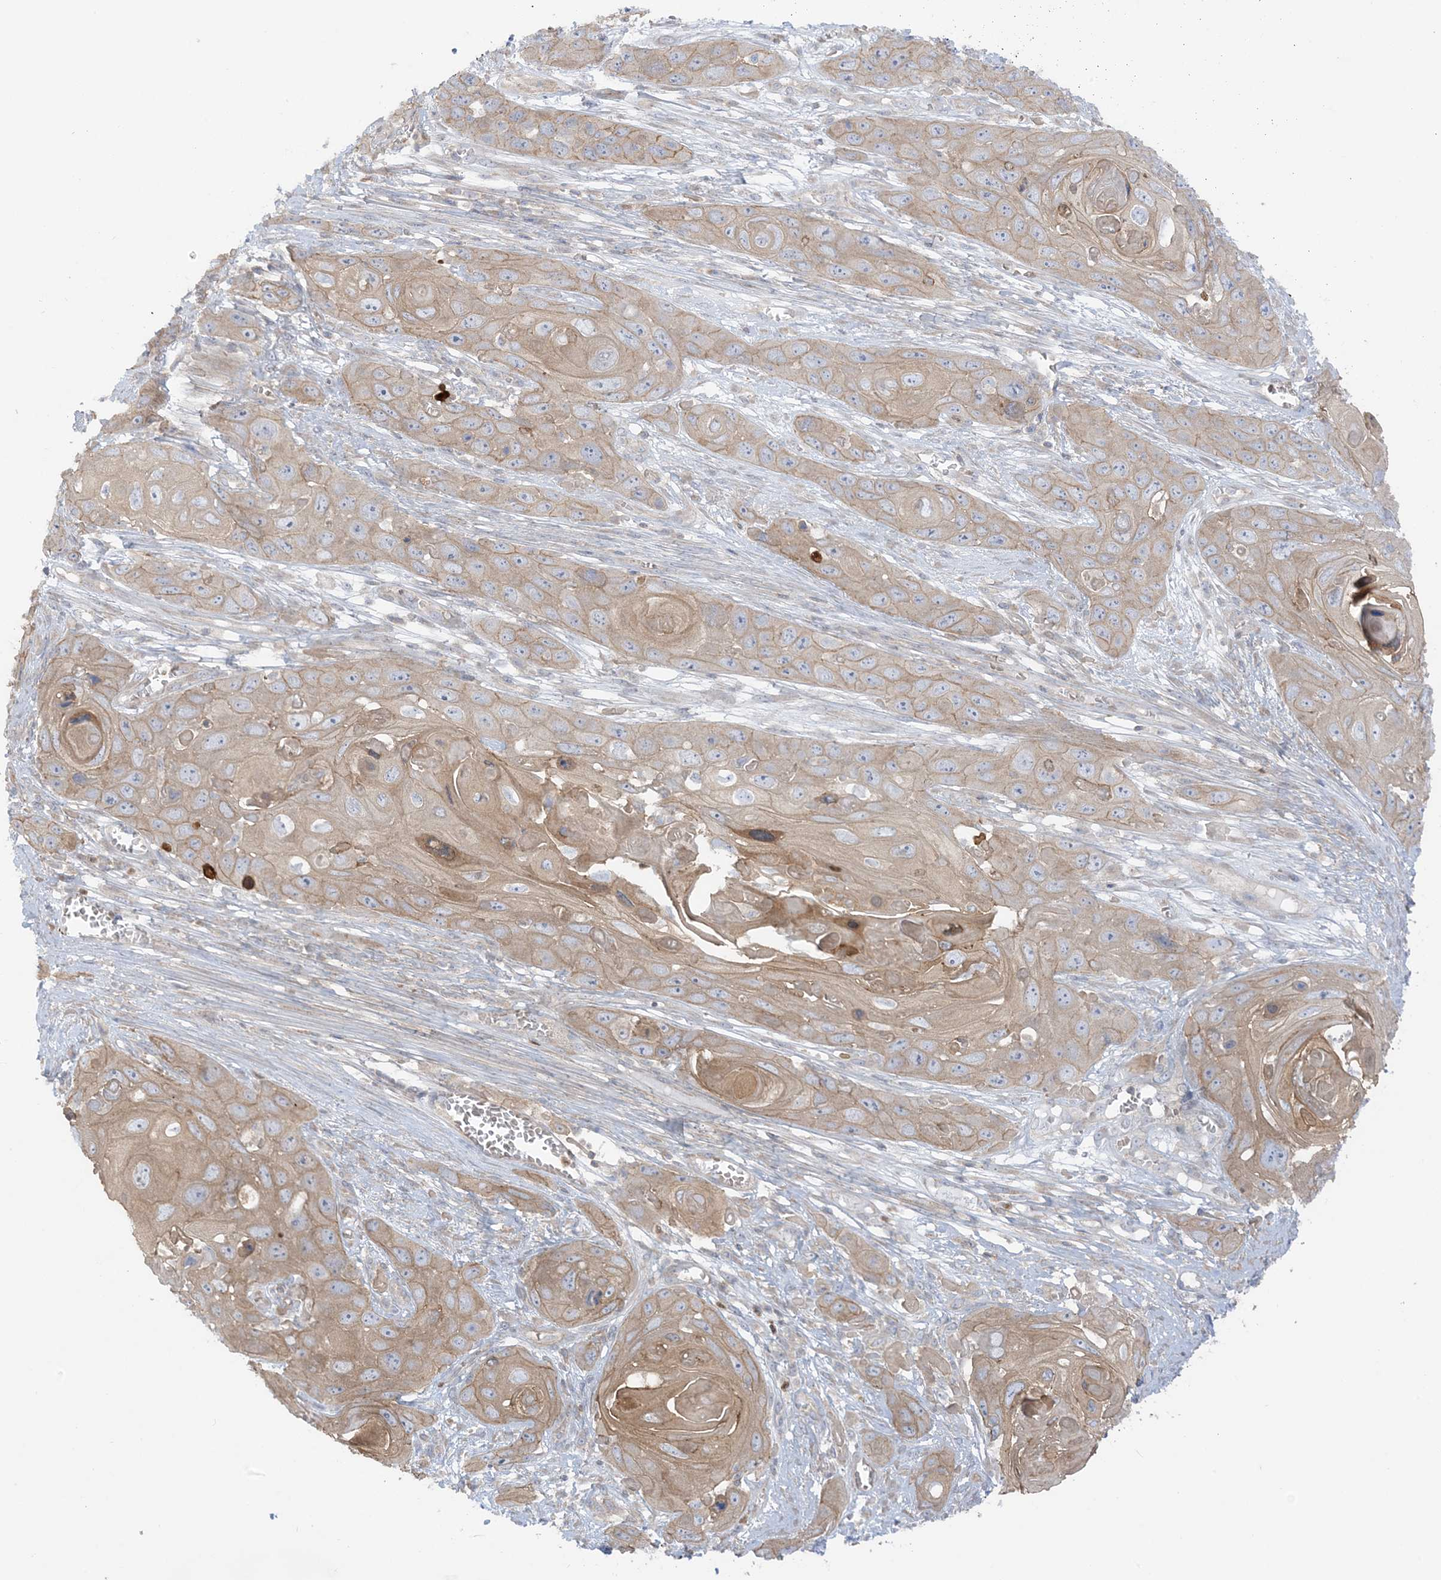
{"staining": {"intensity": "weak", "quantity": ">75%", "location": "cytoplasmic/membranous"}, "tissue": "skin cancer", "cell_type": "Tumor cells", "image_type": "cancer", "snomed": [{"axis": "morphology", "description": "Squamous cell carcinoma, NOS"}, {"axis": "topography", "description": "Skin"}], "caption": "A brown stain shows weak cytoplasmic/membranous expression of a protein in human skin cancer tumor cells.", "gene": "ICMT", "patient": {"sex": "male", "age": 55}}